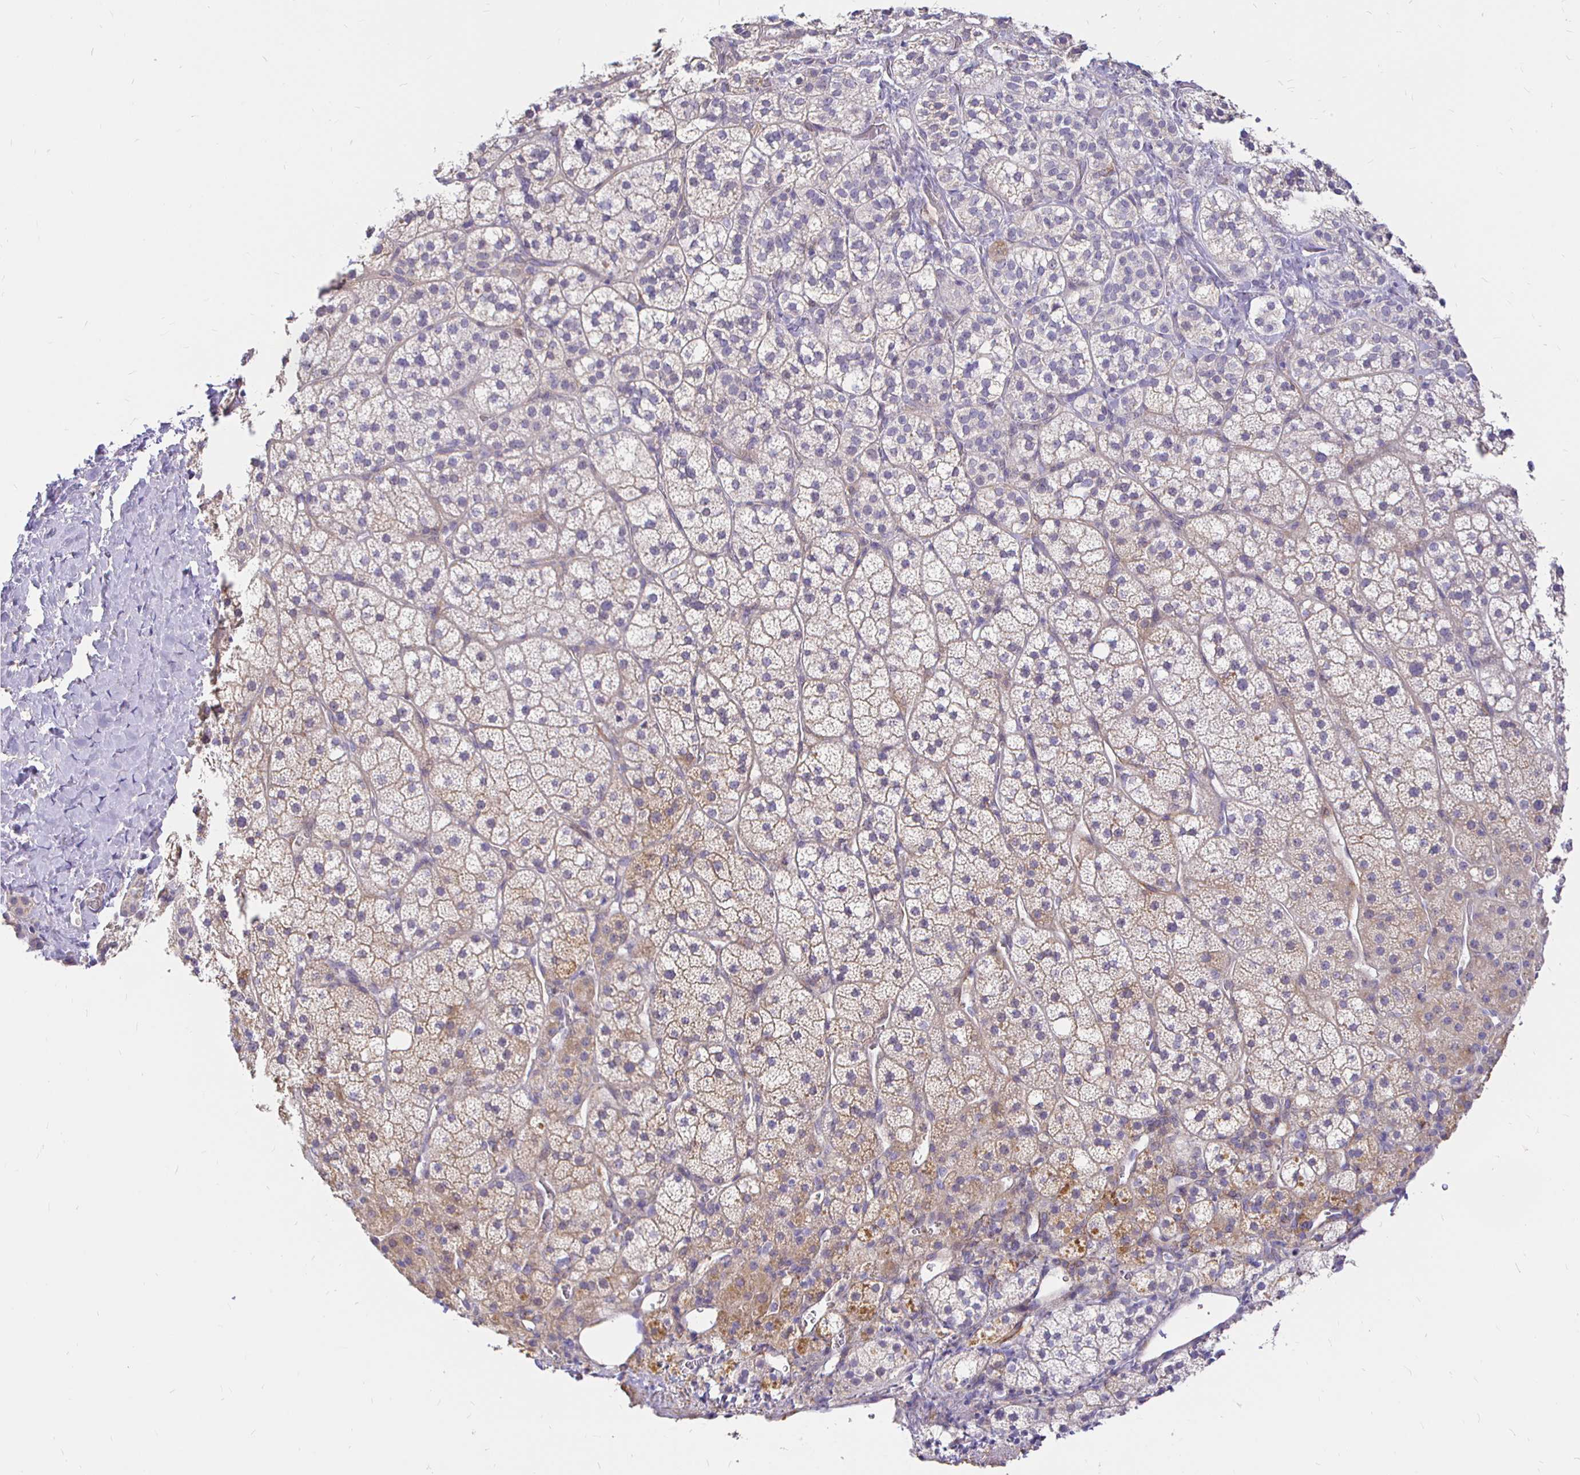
{"staining": {"intensity": "moderate", "quantity": "<25%", "location": "cytoplasmic/membranous"}, "tissue": "adrenal gland", "cell_type": "Glandular cells", "image_type": "normal", "snomed": [{"axis": "morphology", "description": "Normal tissue, NOS"}, {"axis": "topography", "description": "Adrenal gland"}], "caption": "Immunohistochemical staining of benign adrenal gland reveals <25% levels of moderate cytoplasmic/membranous protein positivity in about <25% of glandular cells. Immunohistochemistry stains the protein in brown and the nuclei are stained blue.", "gene": "PALM2AKAP2", "patient": {"sex": "male", "age": 53}}